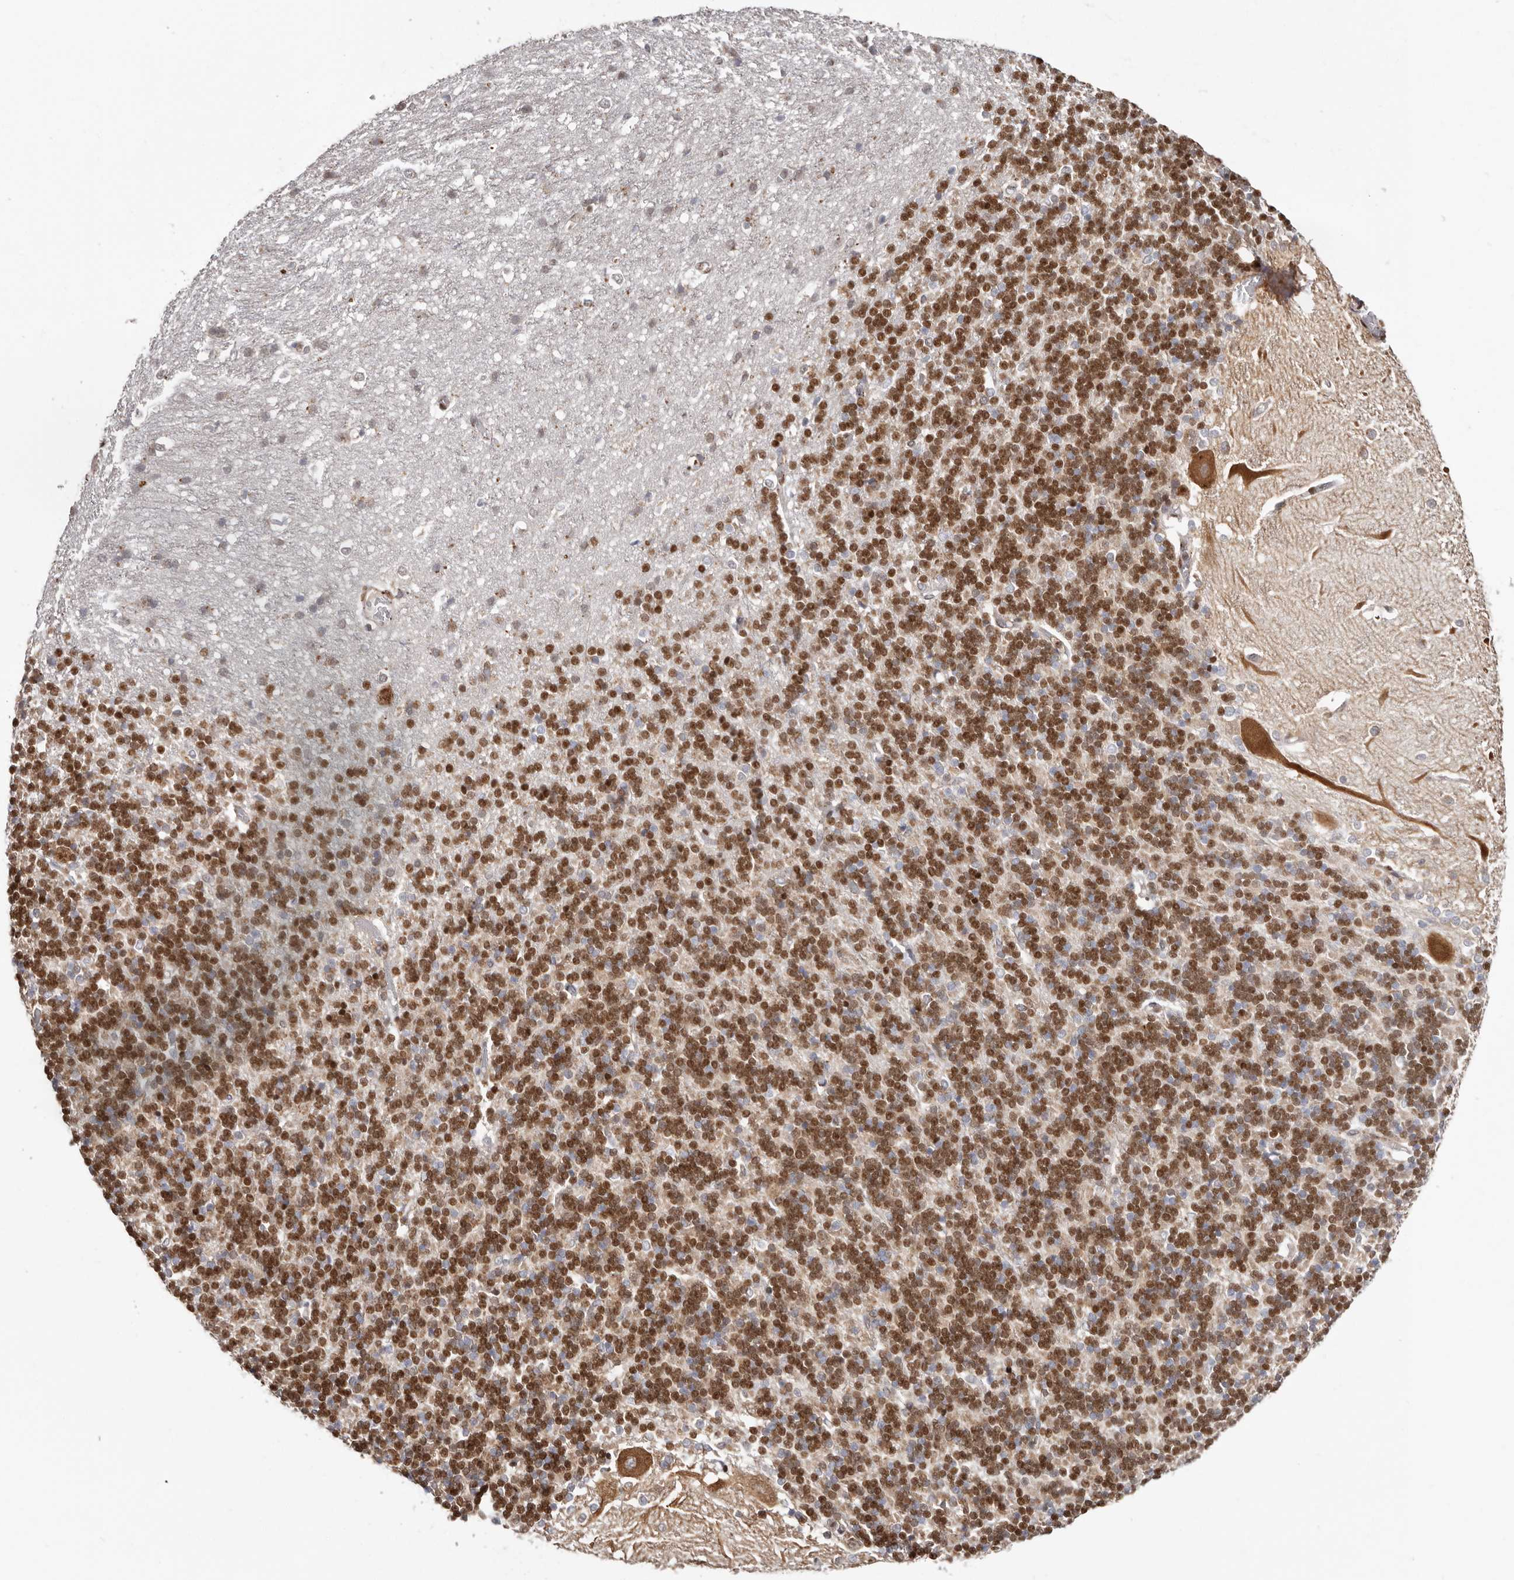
{"staining": {"intensity": "strong", "quantity": ">75%", "location": "nuclear"}, "tissue": "cerebellum", "cell_type": "Cells in granular layer", "image_type": "normal", "snomed": [{"axis": "morphology", "description": "Normal tissue, NOS"}, {"axis": "topography", "description": "Cerebellum"}], "caption": "DAB (3,3'-diaminobenzidine) immunohistochemical staining of benign cerebellum displays strong nuclear protein staining in about >75% of cells in granular layer. (brown staining indicates protein expression, while blue staining denotes nuclei).", "gene": "SMAD7", "patient": {"sex": "male", "age": 37}}